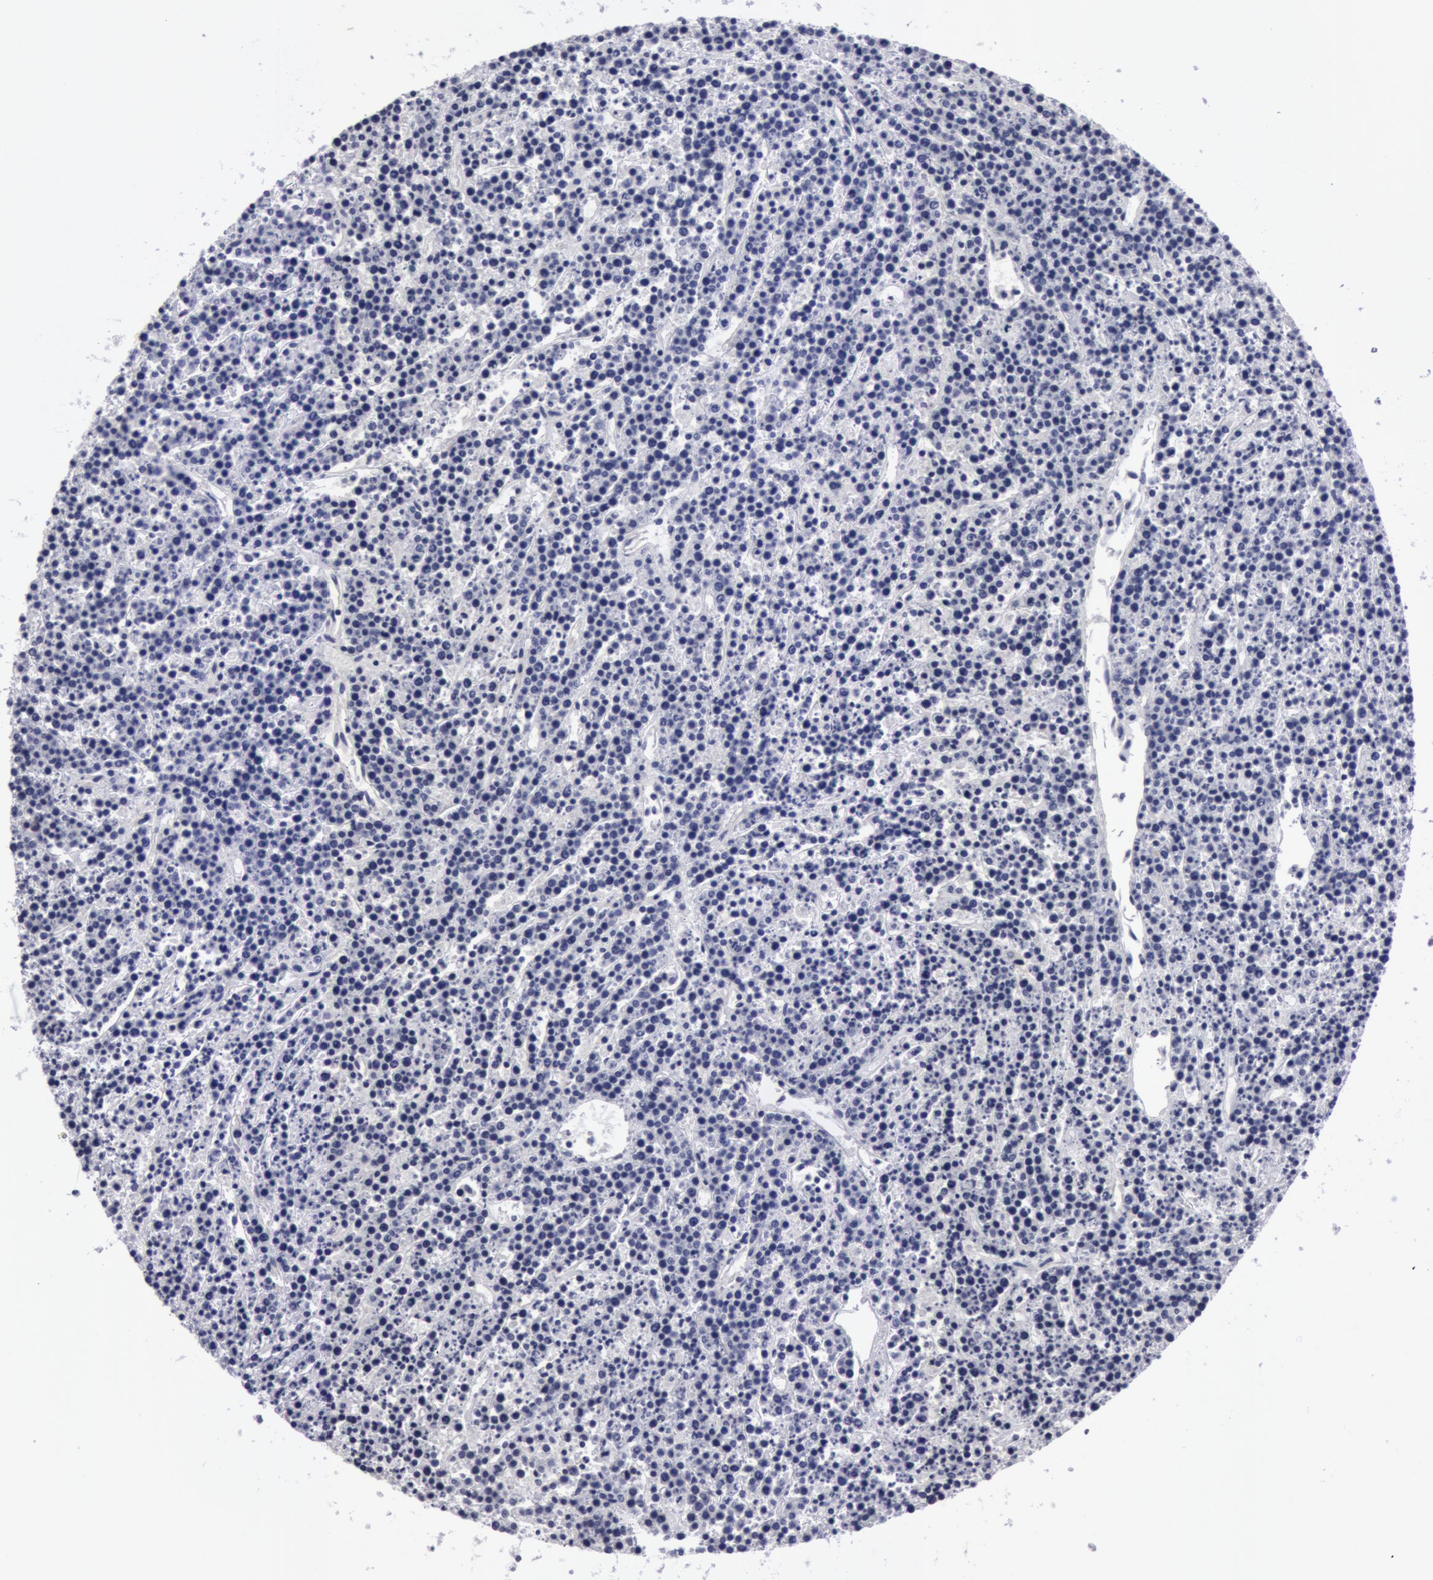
{"staining": {"intensity": "negative", "quantity": "none", "location": "none"}, "tissue": "lymphoma", "cell_type": "Tumor cells", "image_type": "cancer", "snomed": [{"axis": "morphology", "description": "Malignant lymphoma, non-Hodgkin's type, High grade"}, {"axis": "topography", "description": "Ovary"}], "caption": "DAB (3,3'-diaminobenzidine) immunohistochemical staining of human lymphoma displays no significant positivity in tumor cells.", "gene": "NLGN4X", "patient": {"sex": "female", "age": 56}}